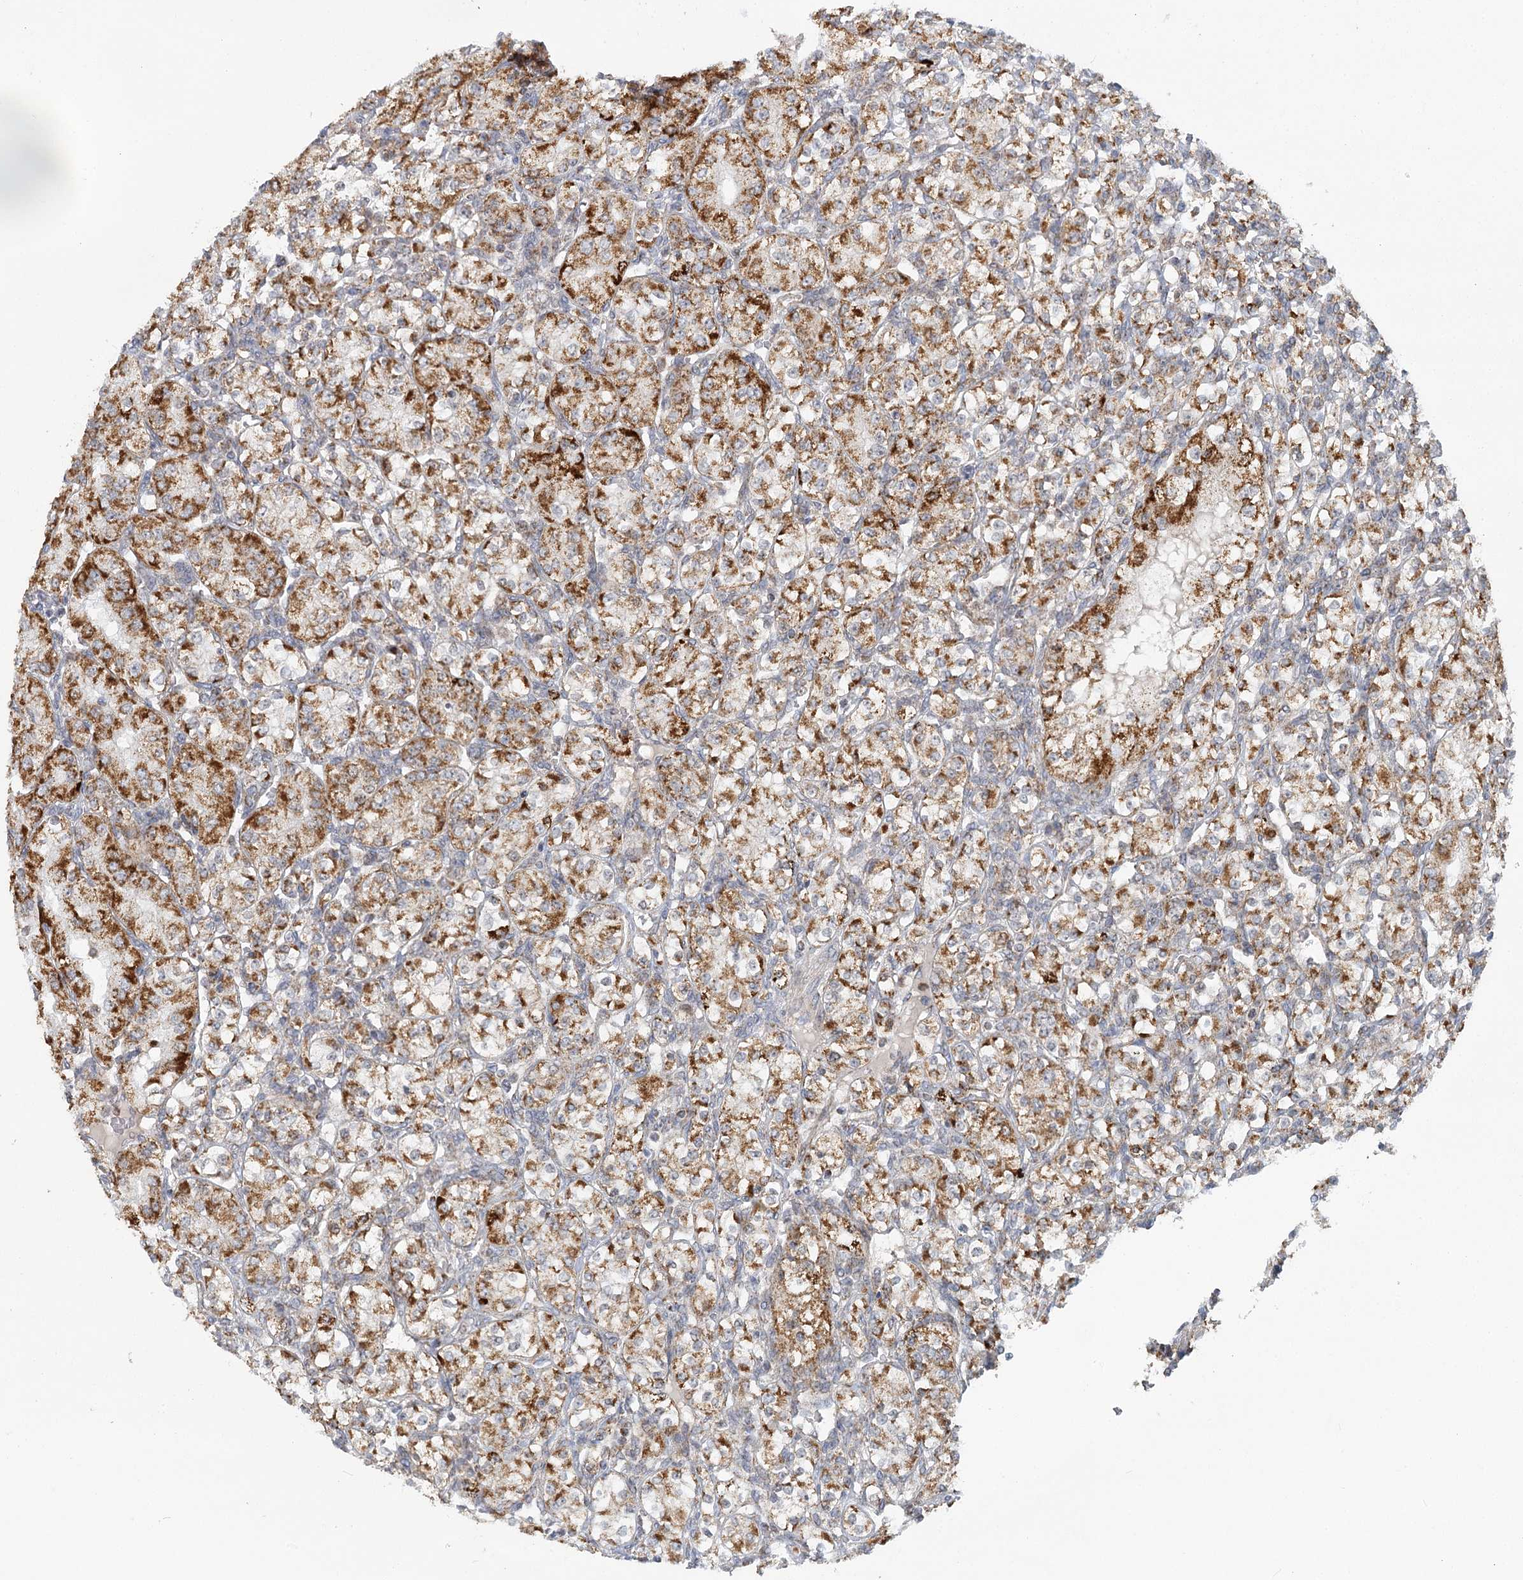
{"staining": {"intensity": "moderate", "quantity": ">75%", "location": "cytoplasmic/membranous"}, "tissue": "renal cancer", "cell_type": "Tumor cells", "image_type": "cancer", "snomed": [{"axis": "morphology", "description": "Adenocarcinoma, NOS"}, {"axis": "topography", "description": "Kidney"}], "caption": "Immunohistochemical staining of human renal adenocarcinoma shows medium levels of moderate cytoplasmic/membranous protein expression in about >75% of tumor cells. (Stains: DAB in brown, nuclei in blue, Microscopy: brightfield microscopy at high magnification).", "gene": "TAS1R1", "patient": {"sex": "male", "age": 77}}